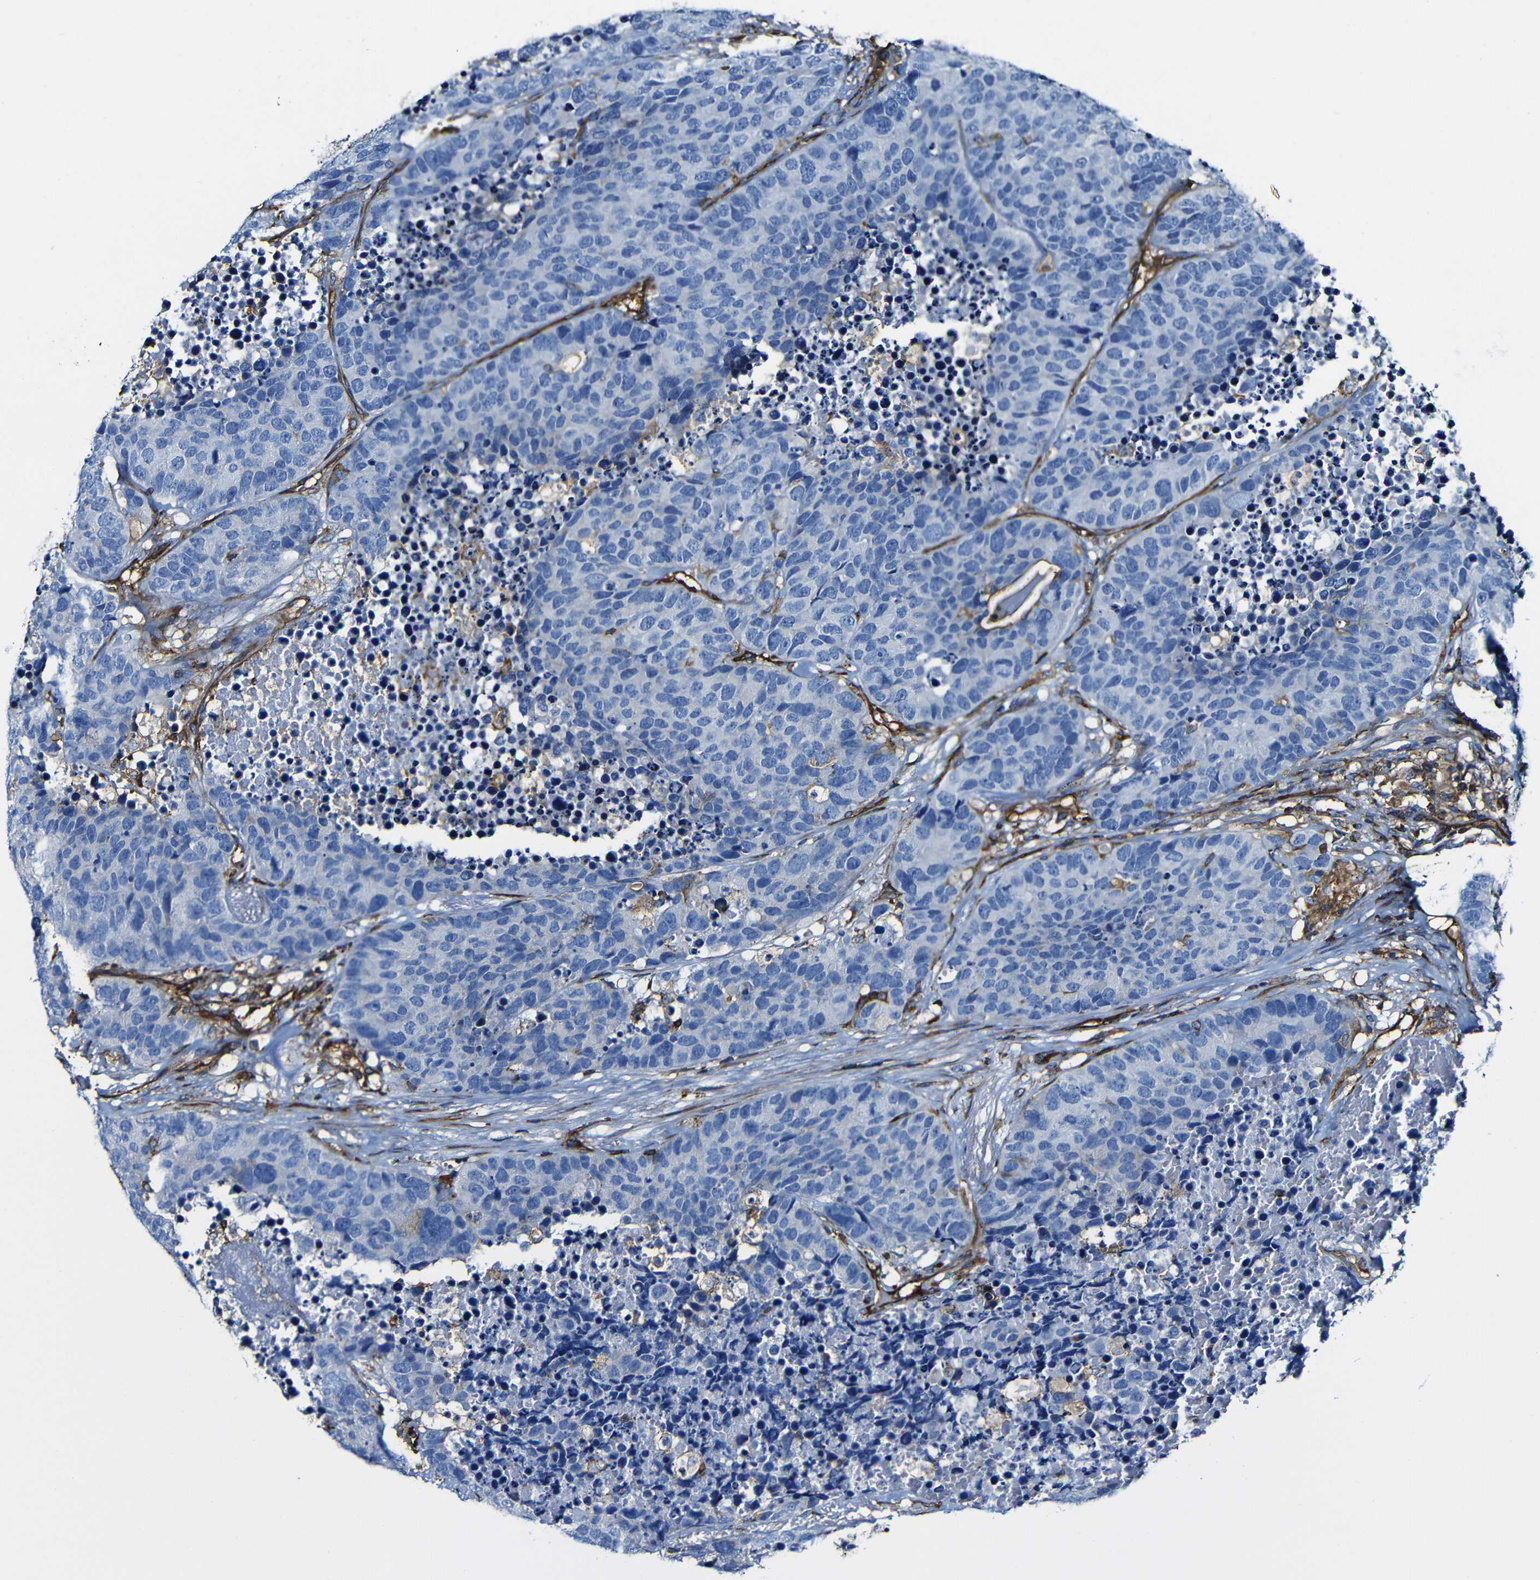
{"staining": {"intensity": "negative", "quantity": "none", "location": "none"}, "tissue": "carcinoid", "cell_type": "Tumor cells", "image_type": "cancer", "snomed": [{"axis": "morphology", "description": "Carcinoid, malignant, NOS"}, {"axis": "topography", "description": "Lung"}], "caption": "This is an immunohistochemistry (IHC) micrograph of human carcinoid (malignant). There is no positivity in tumor cells.", "gene": "MSN", "patient": {"sex": "male", "age": 60}}